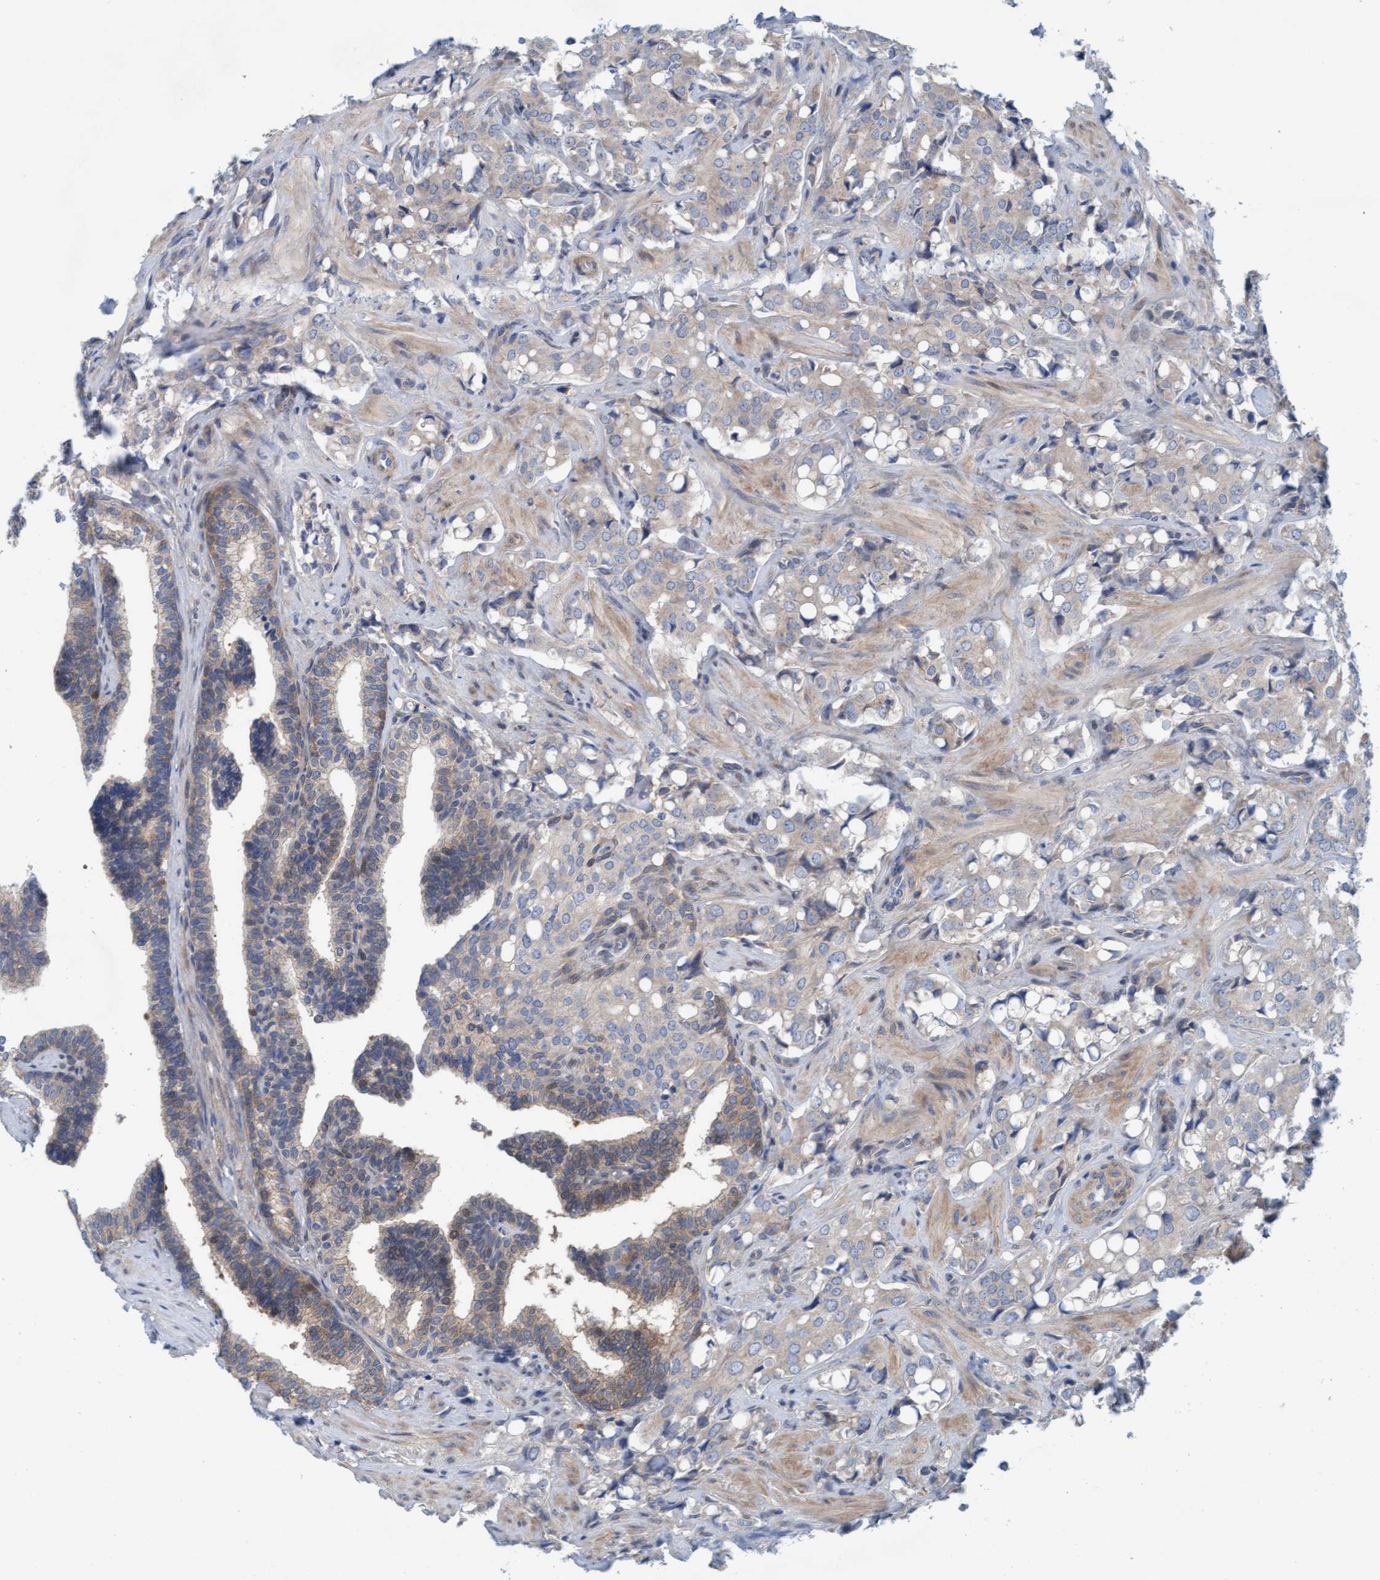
{"staining": {"intensity": "negative", "quantity": "none", "location": "none"}, "tissue": "prostate cancer", "cell_type": "Tumor cells", "image_type": "cancer", "snomed": [{"axis": "morphology", "description": "Adenocarcinoma, High grade"}, {"axis": "topography", "description": "Prostate"}], "caption": "Immunohistochemistry (IHC) histopathology image of neoplastic tissue: human prostate cancer (adenocarcinoma (high-grade)) stained with DAB shows no significant protein expression in tumor cells. The staining was performed using DAB (3,3'-diaminobenzidine) to visualize the protein expression in brown, while the nuclei were stained in blue with hematoxylin (Magnification: 20x).", "gene": "KLHL25", "patient": {"sex": "male", "age": 52}}